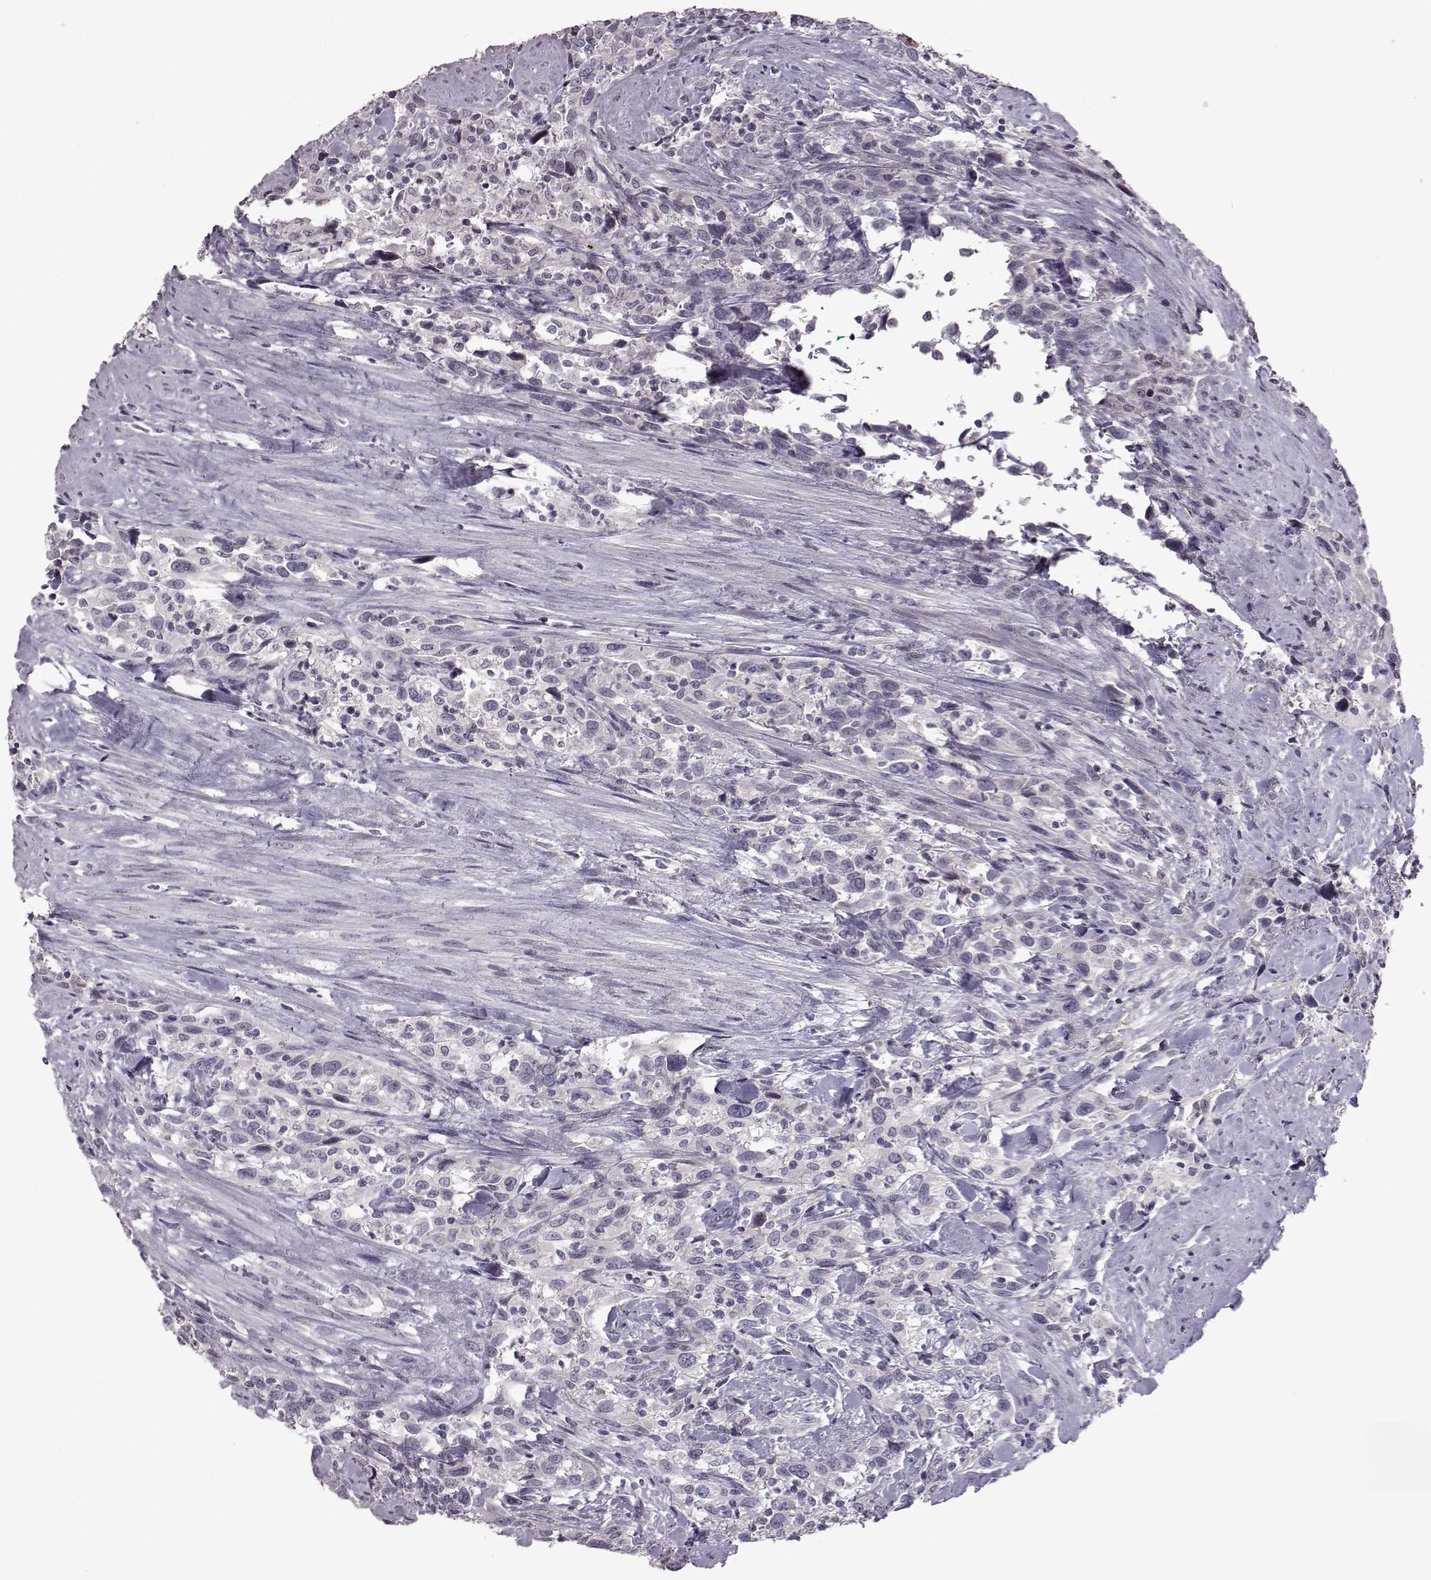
{"staining": {"intensity": "negative", "quantity": "none", "location": "none"}, "tissue": "urothelial cancer", "cell_type": "Tumor cells", "image_type": "cancer", "snomed": [{"axis": "morphology", "description": "Urothelial carcinoma, NOS"}, {"axis": "morphology", "description": "Urothelial carcinoma, High grade"}, {"axis": "topography", "description": "Urinary bladder"}], "caption": "Micrograph shows no significant protein positivity in tumor cells of urothelial carcinoma (high-grade).", "gene": "GAL", "patient": {"sex": "female", "age": 64}}